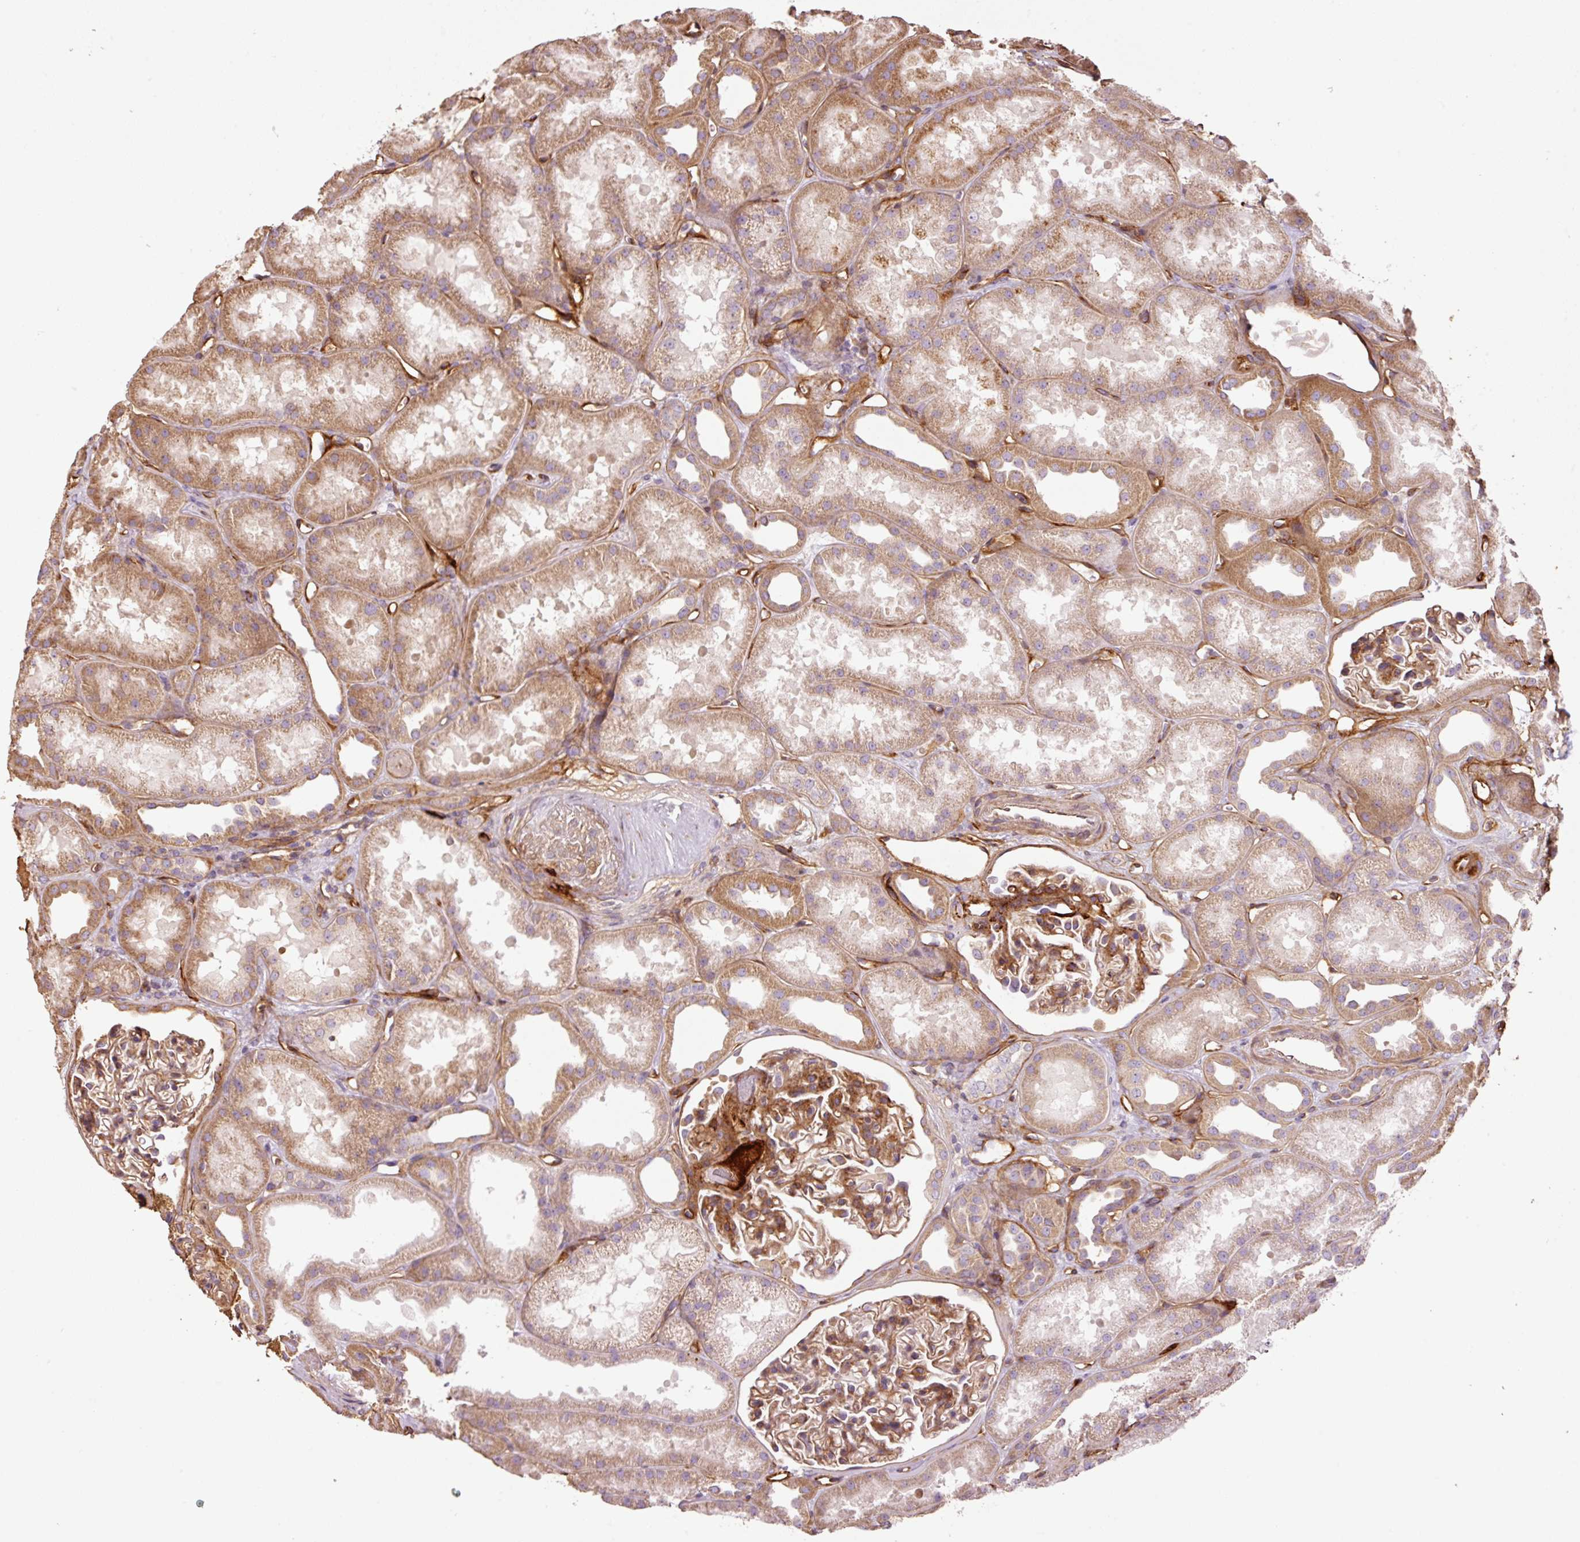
{"staining": {"intensity": "moderate", "quantity": ">75%", "location": "cytoplasmic/membranous"}, "tissue": "kidney", "cell_type": "Cells in glomeruli", "image_type": "normal", "snomed": [{"axis": "morphology", "description": "Normal tissue, NOS"}, {"axis": "topography", "description": "Kidney"}], "caption": "Unremarkable kidney displays moderate cytoplasmic/membranous positivity in about >75% of cells in glomeruli, visualized by immunohistochemistry.", "gene": "NID2", "patient": {"sex": "male", "age": 61}}